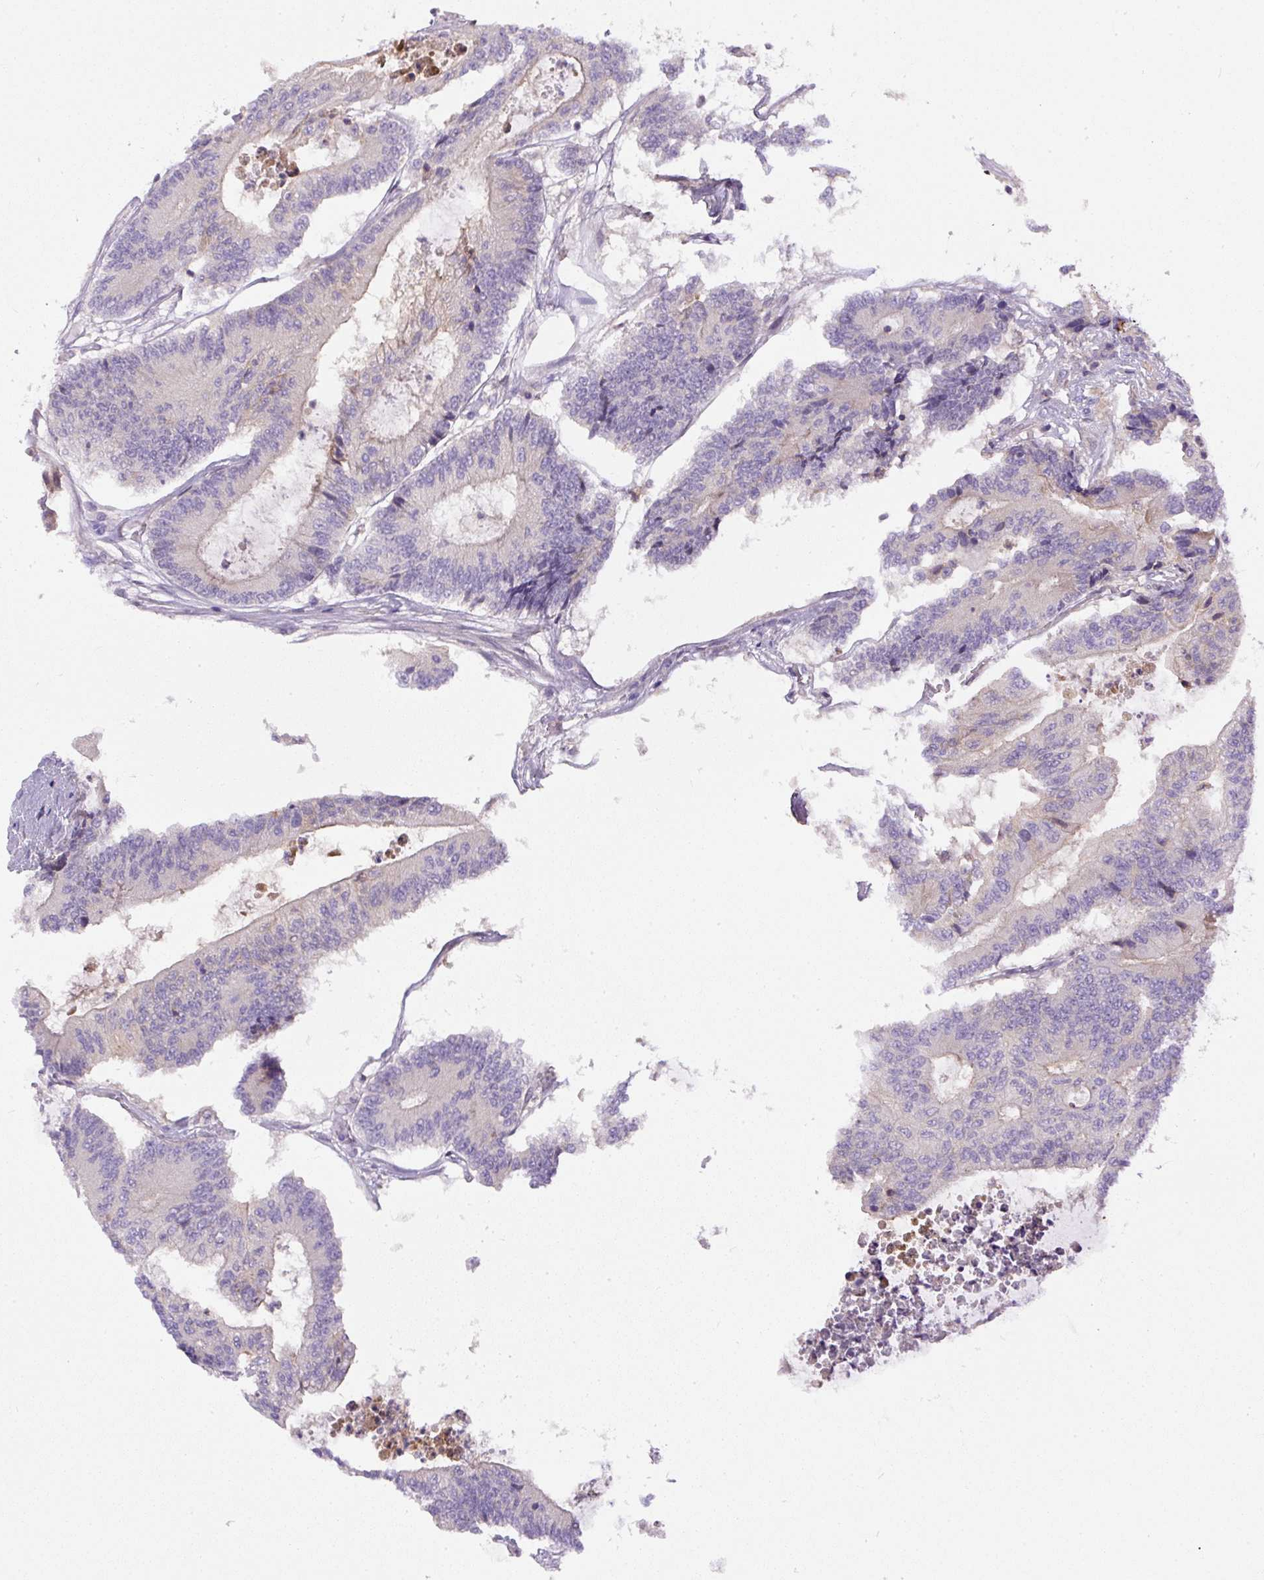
{"staining": {"intensity": "negative", "quantity": "none", "location": "none"}, "tissue": "colorectal cancer", "cell_type": "Tumor cells", "image_type": "cancer", "snomed": [{"axis": "morphology", "description": "Adenocarcinoma, NOS"}, {"axis": "topography", "description": "Colon"}], "caption": "Adenocarcinoma (colorectal) was stained to show a protein in brown. There is no significant staining in tumor cells.", "gene": "DAPK1", "patient": {"sex": "female", "age": 84}}